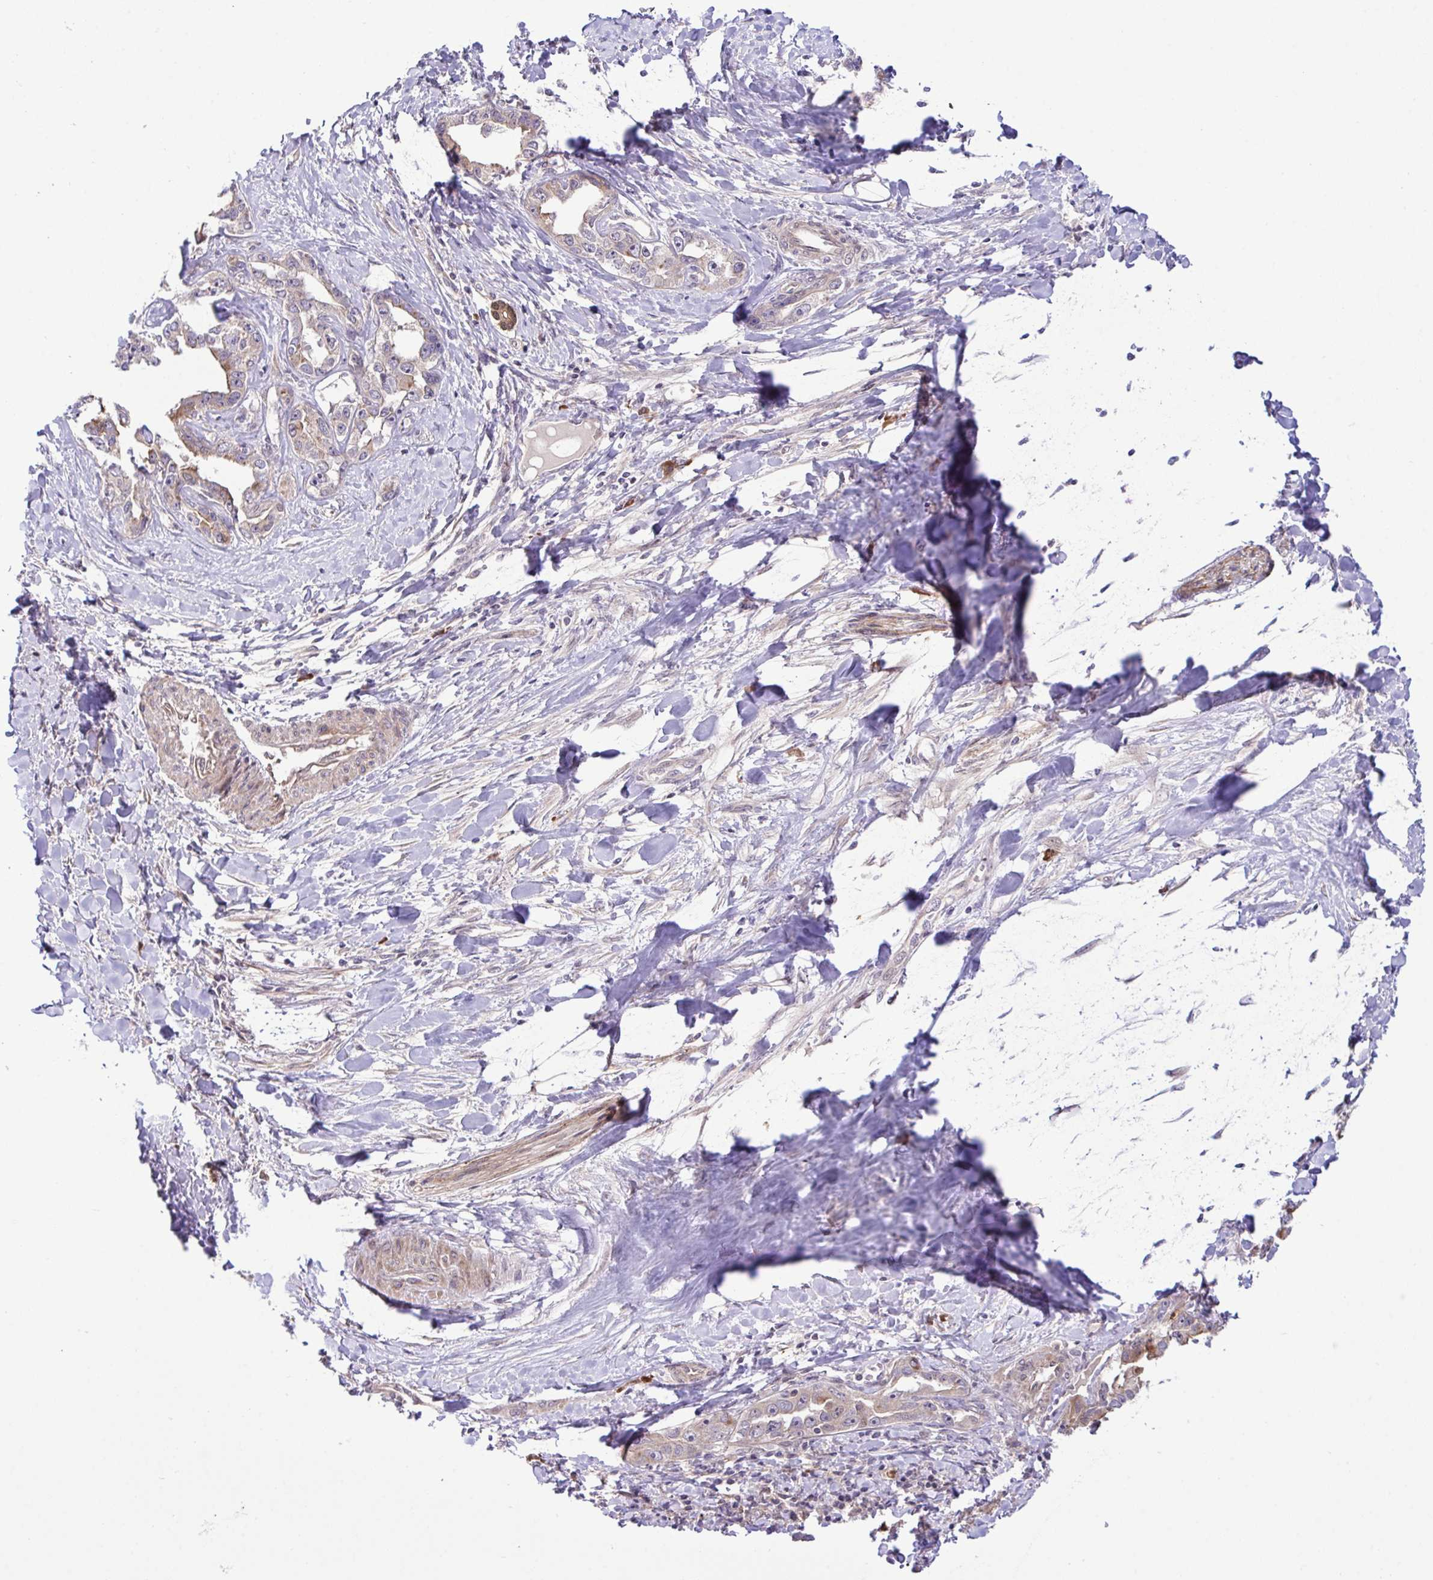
{"staining": {"intensity": "weak", "quantity": "<25%", "location": "cytoplasmic/membranous"}, "tissue": "liver cancer", "cell_type": "Tumor cells", "image_type": "cancer", "snomed": [{"axis": "morphology", "description": "Cholangiocarcinoma"}, {"axis": "topography", "description": "Liver"}], "caption": "Tumor cells are negative for brown protein staining in liver cancer (cholangiocarcinoma).", "gene": "CMPK1", "patient": {"sex": "male", "age": 59}}